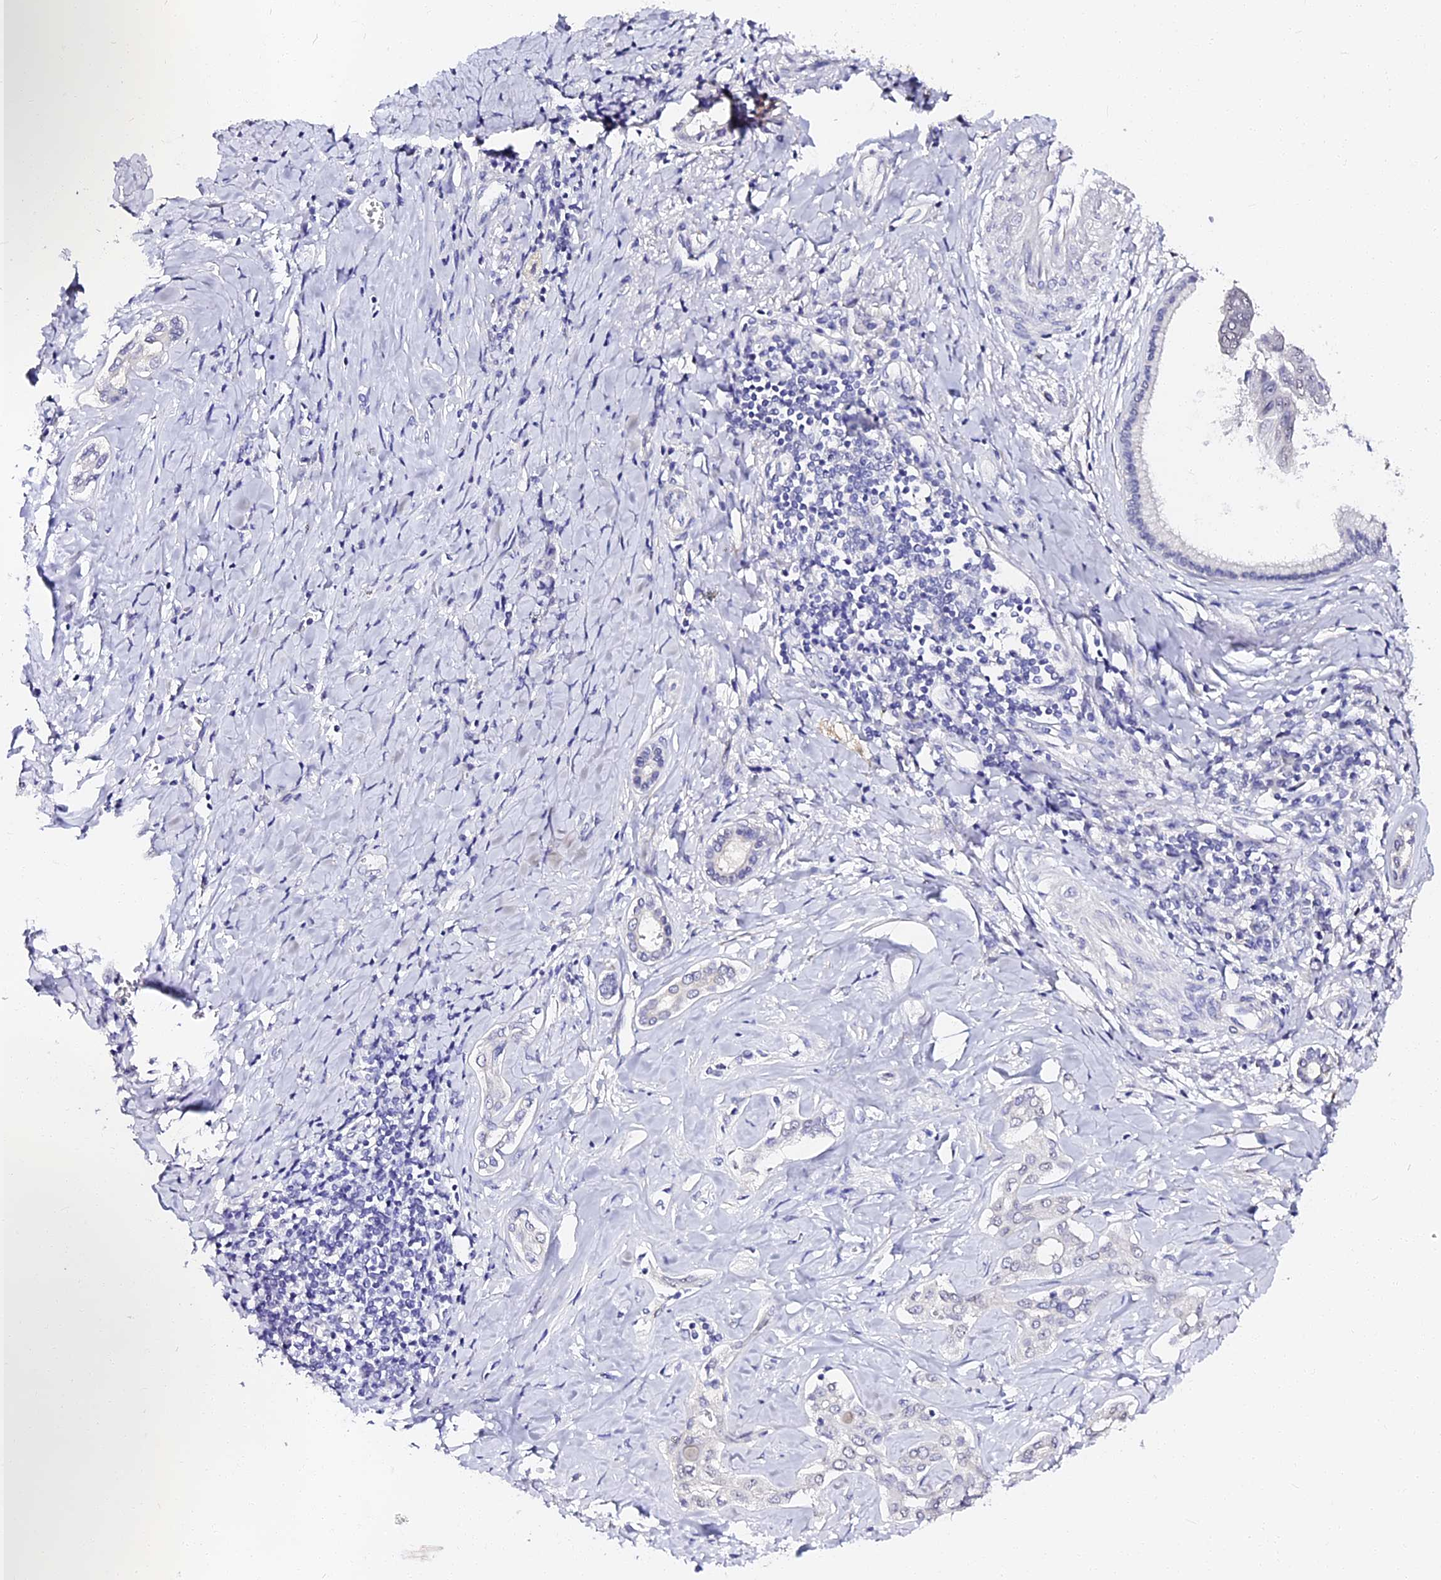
{"staining": {"intensity": "negative", "quantity": "none", "location": "none"}, "tissue": "liver cancer", "cell_type": "Tumor cells", "image_type": "cancer", "snomed": [{"axis": "morphology", "description": "Cholangiocarcinoma"}, {"axis": "topography", "description": "Liver"}], "caption": "Immunohistochemistry of liver cancer exhibits no staining in tumor cells.", "gene": "VPS33B", "patient": {"sex": "female", "age": 77}}